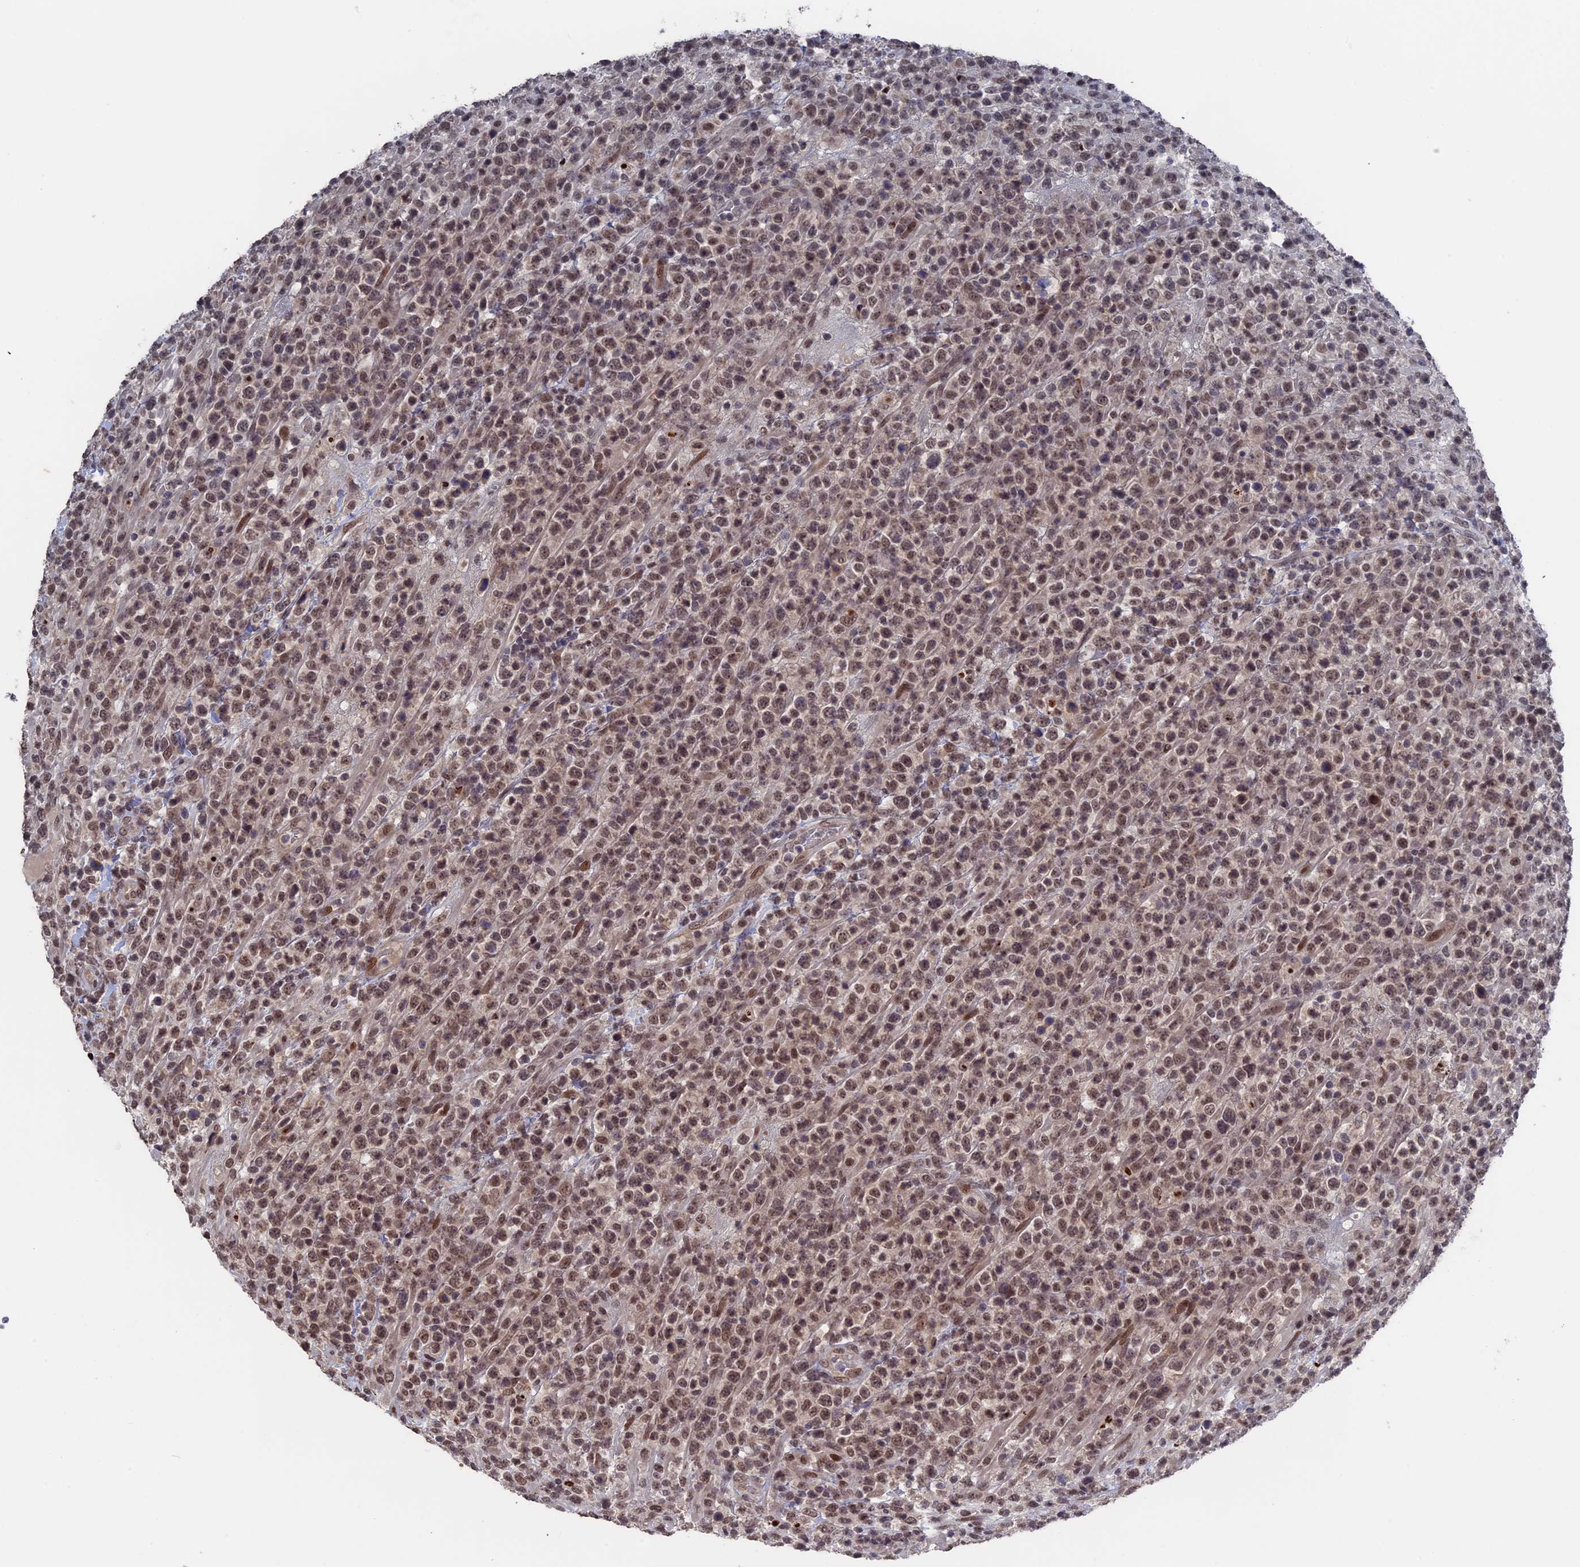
{"staining": {"intensity": "moderate", "quantity": ">75%", "location": "nuclear"}, "tissue": "lymphoma", "cell_type": "Tumor cells", "image_type": "cancer", "snomed": [{"axis": "morphology", "description": "Malignant lymphoma, non-Hodgkin's type, High grade"}, {"axis": "topography", "description": "Colon"}], "caption": "This is an image of immunohistochemistry staining of lymphoma, which shows moderate expression in the nuclear of tumor cells.", "gene": "NR2C2AP", "patient": {"sex": "female", "age": 53}}